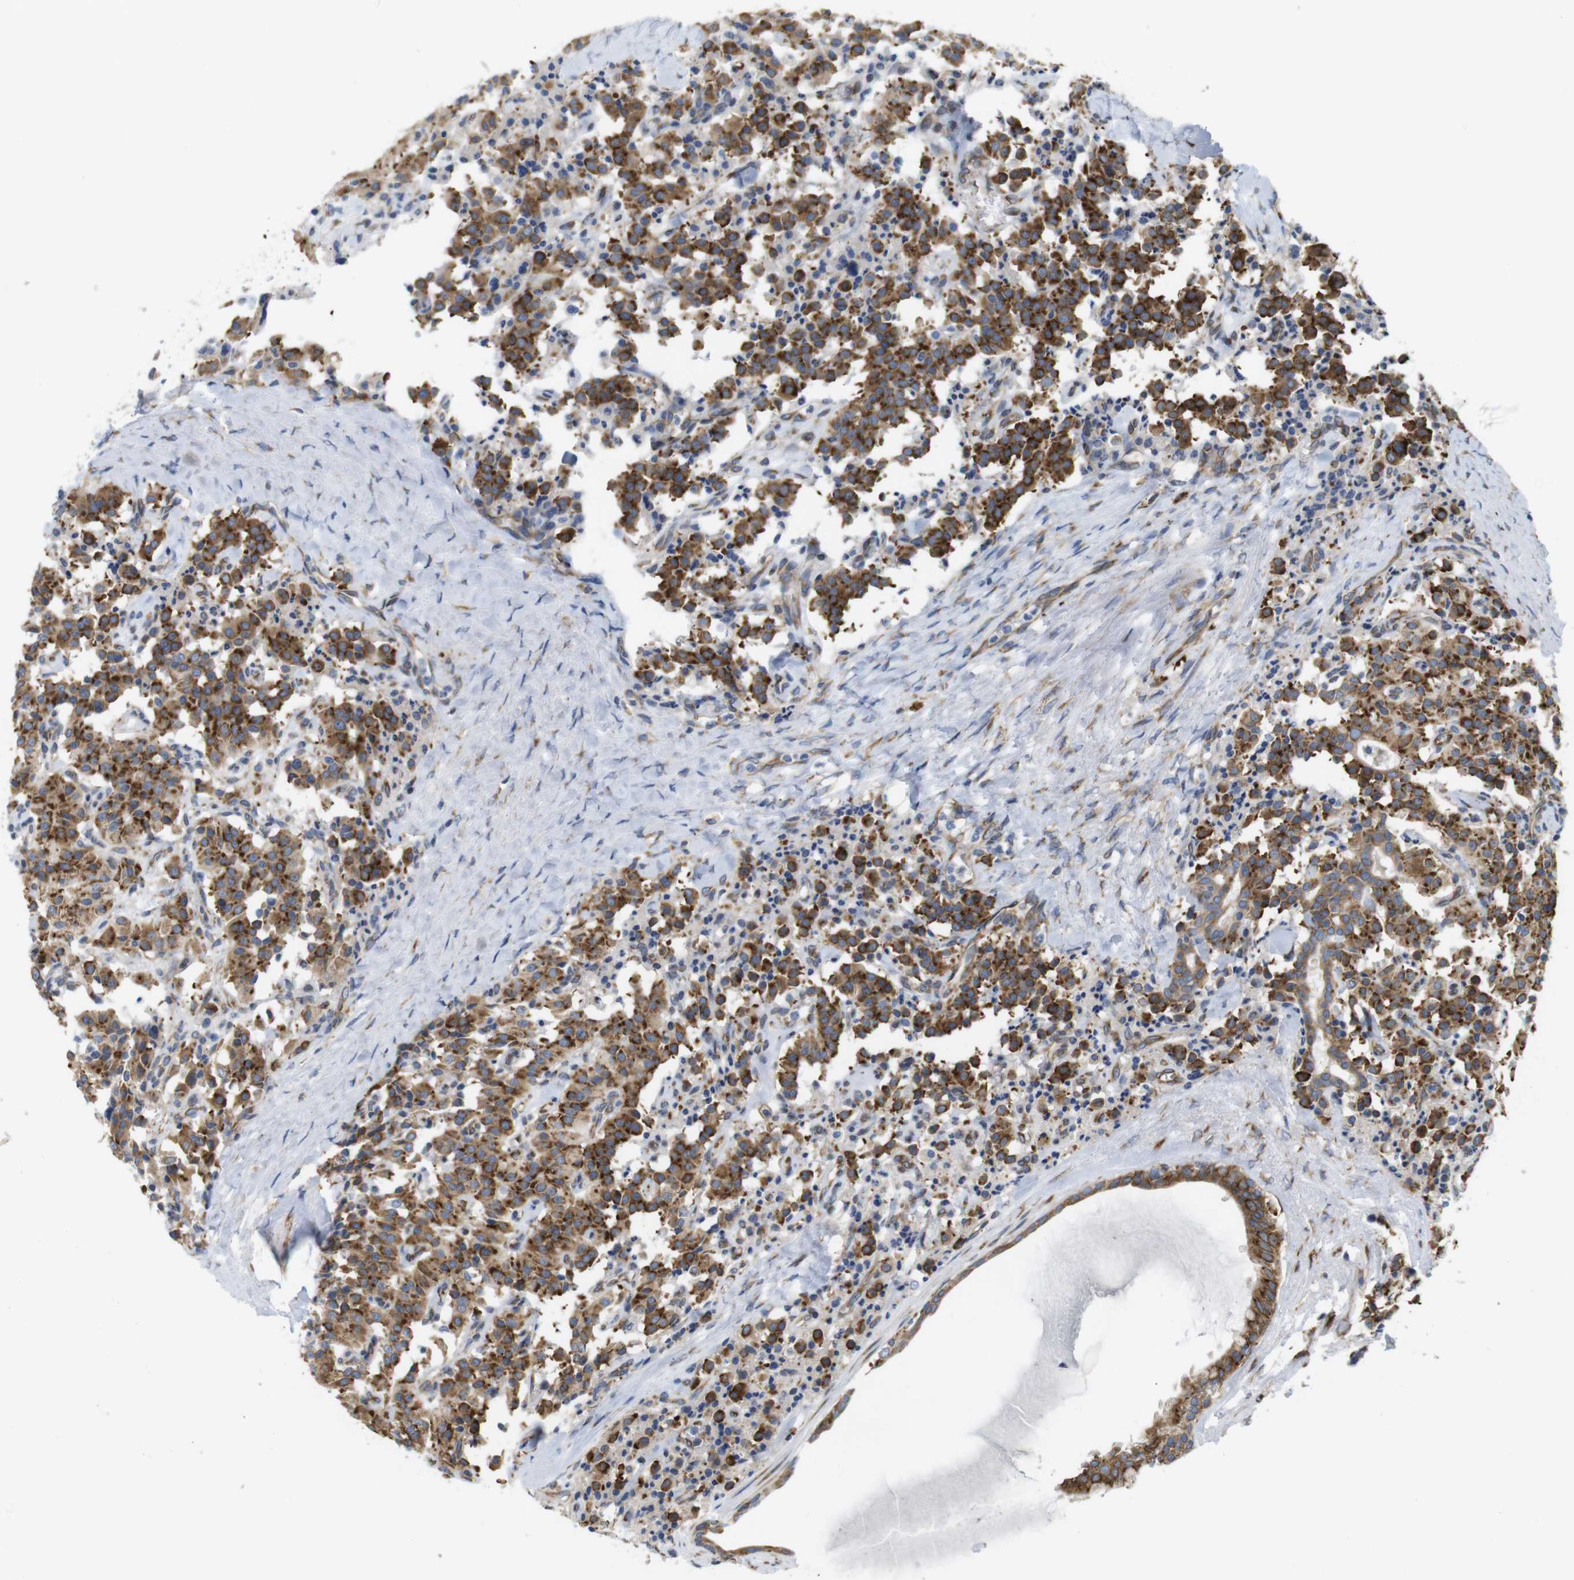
{"staining": {"intensity": "strong", "quantity": ">75%", "location": "cytoplasmic/membranous"}, "tissue": "carcinoid", "cell_type": "Tumor cells", "image_type": "cancer", "snomed": [{"axis": "morphology", "description": "Carcinoid, malignant, NOS"}, {"axis": "topography", "description": "Lung"}], "caption": "A histopathology image showing strong cytoplasmic/membranous expression in approximately >75% of tumor cells in carcinoid (malignant), as visualized by brown immunohistochemical staining.", "gene": "PCNX2", "patient": {"sex": "male", "age": 30}}